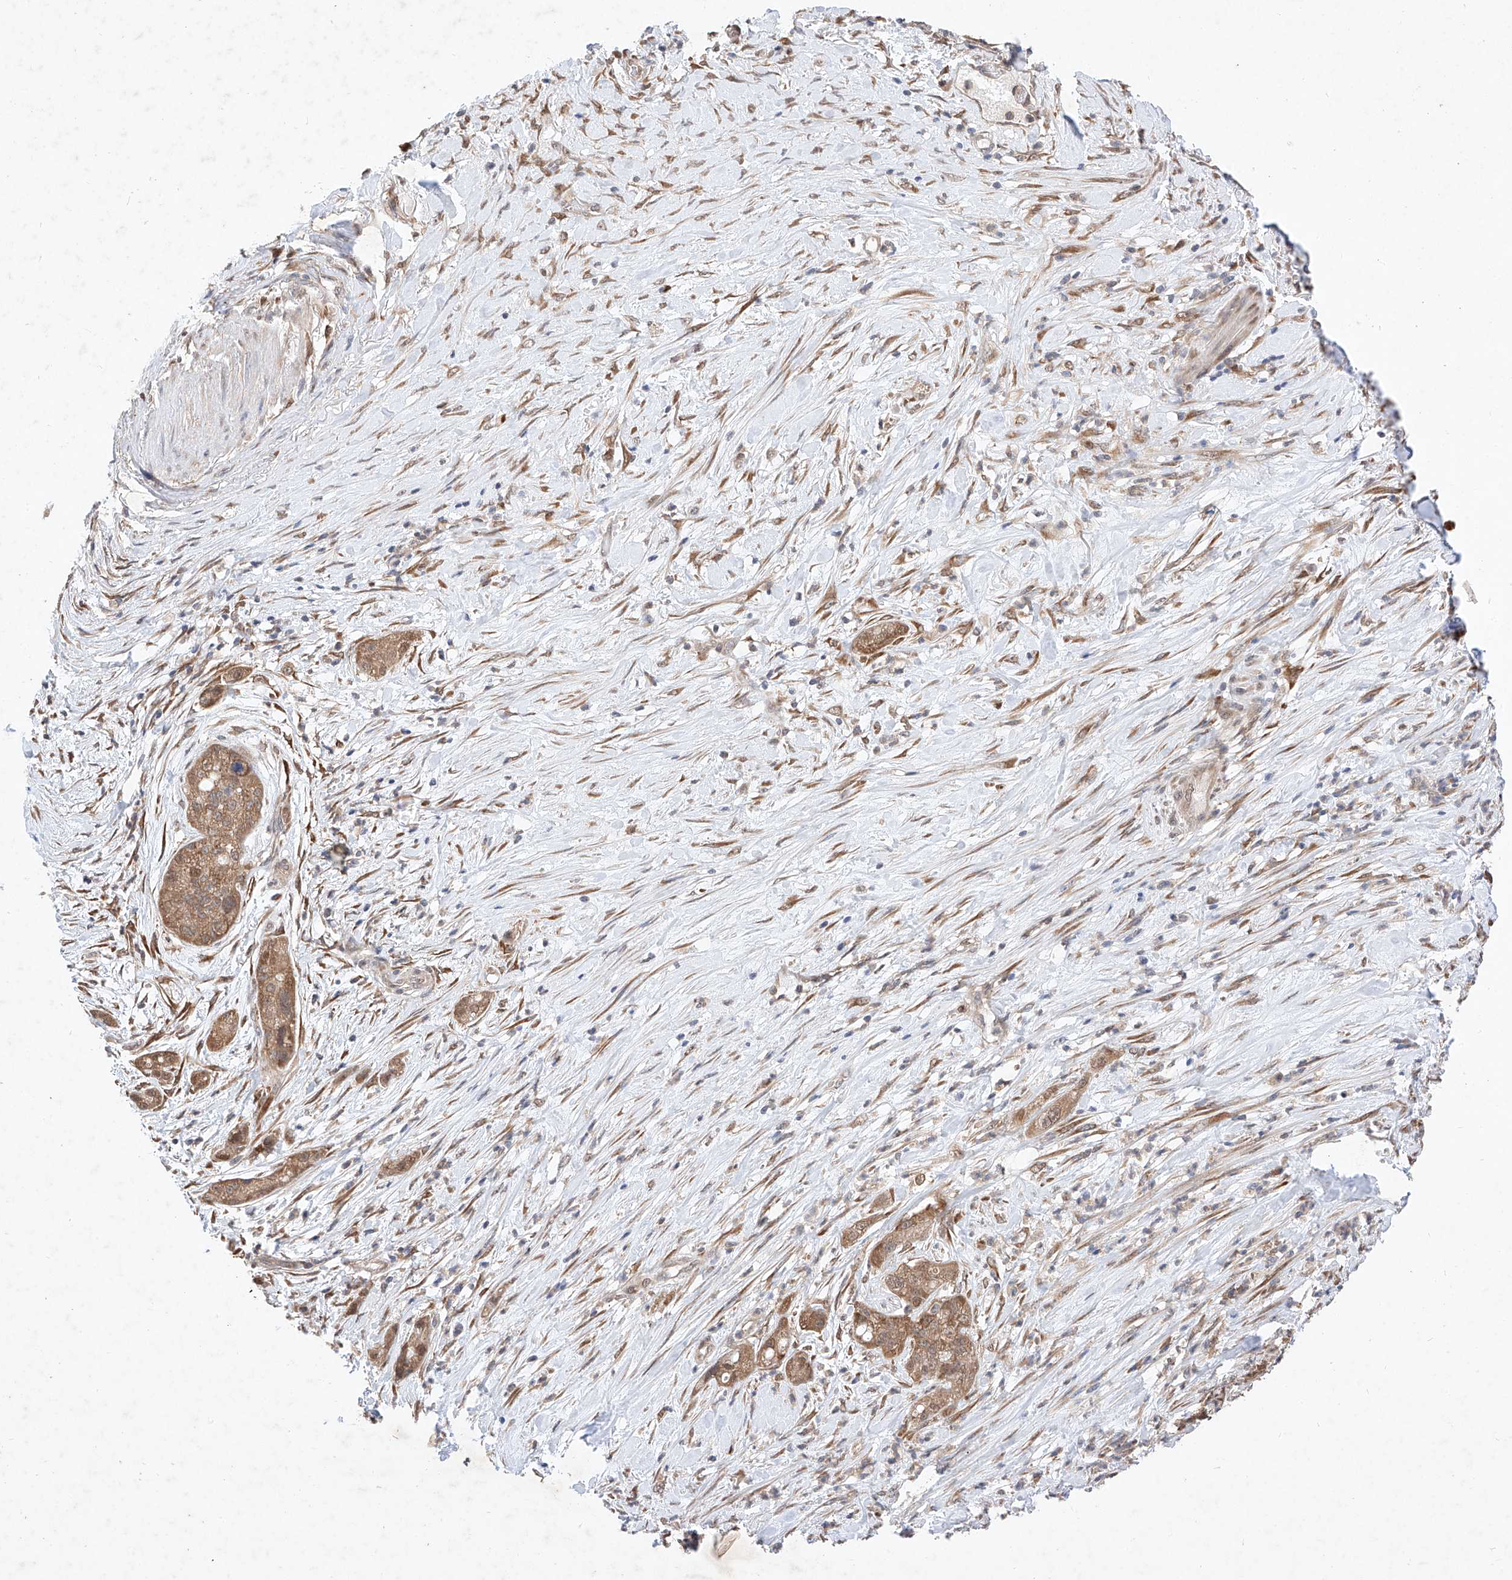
{"staining": {"intensity": "moderate", "quantity": ">75%", "location": "cytoplasmic/membranous"}, "tissue": "pancreatic cancer", "cell_type": "Tumor cells", "image_type": "cancer", "snomed": [{"axis": "morphology", "description": "Adenocarcinoma, NOS"}, {"axis": "topography", "description": "Pancreas"}], "caption": "DAB immunohistochemical staining of pancreatic cancer (adenocarcinoma) shows moderate cytoplasmic/membranous protein staining in approximately >75% of tumor cells. Ihc stains the protein in brown and the nuclei are stained blue.", "gene": "ZSCAN4", "patient": {"sex": "female", "age": 78}}